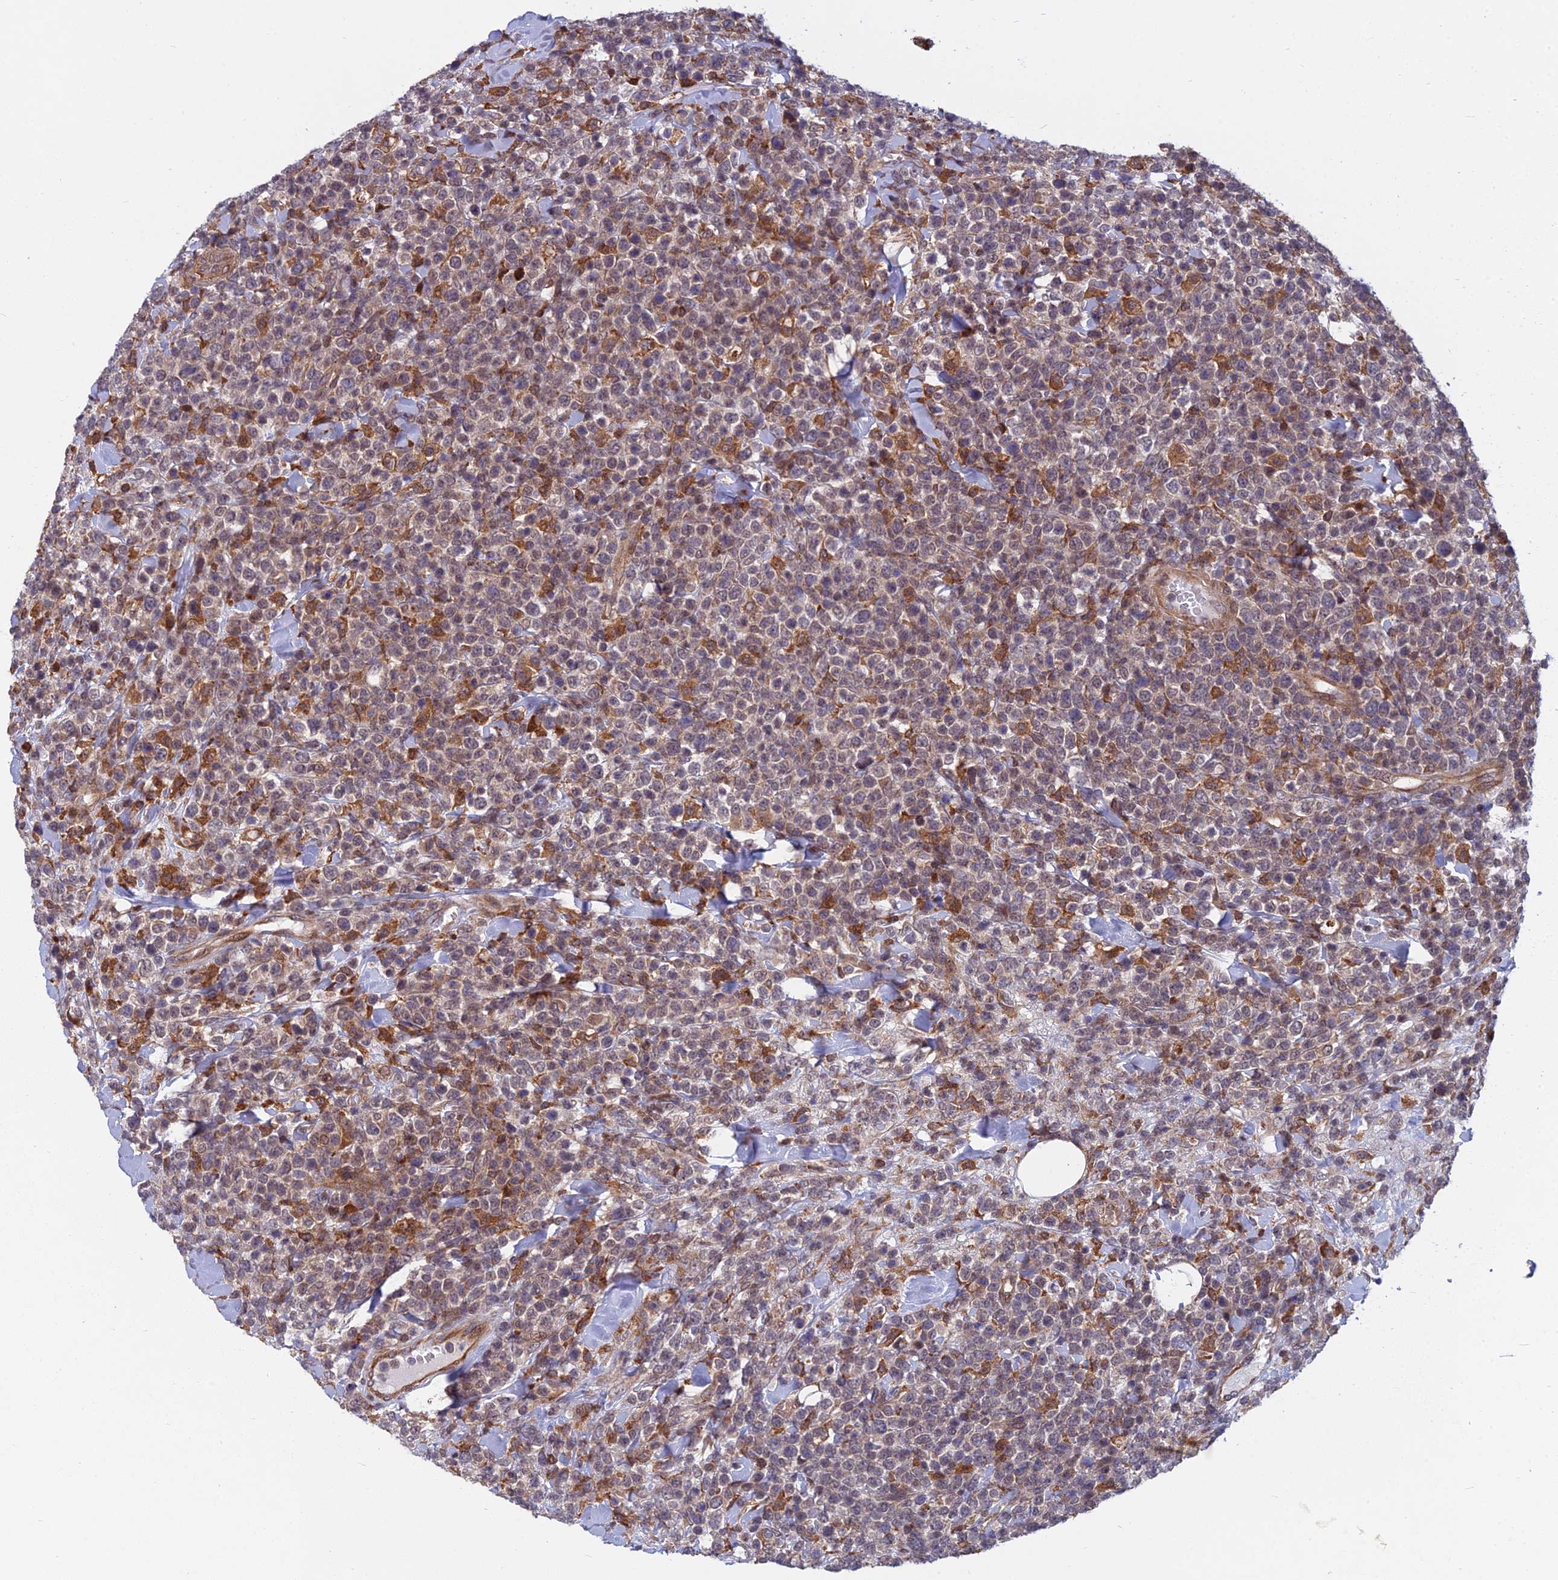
{"staining": {"intensity": "negative", "quantity": "none", "location": "none"}, "tissue": "lymphoma", "cell_type": "Tumor cells", "image_type": "cancer", "snomed": [{"axis": "morphology", "description": "Malignant lymphoma, non-Hodgkin's type, High grade"}, {"axis": "topography", "description": "Colon"}], "caption": "This is an immunohistochemistry (IHC) micrograph of human lymphoma. There is no positivity in tumor cells.", "gene": "COMMD2", "patient": {"sex": "female", "age": 53}}